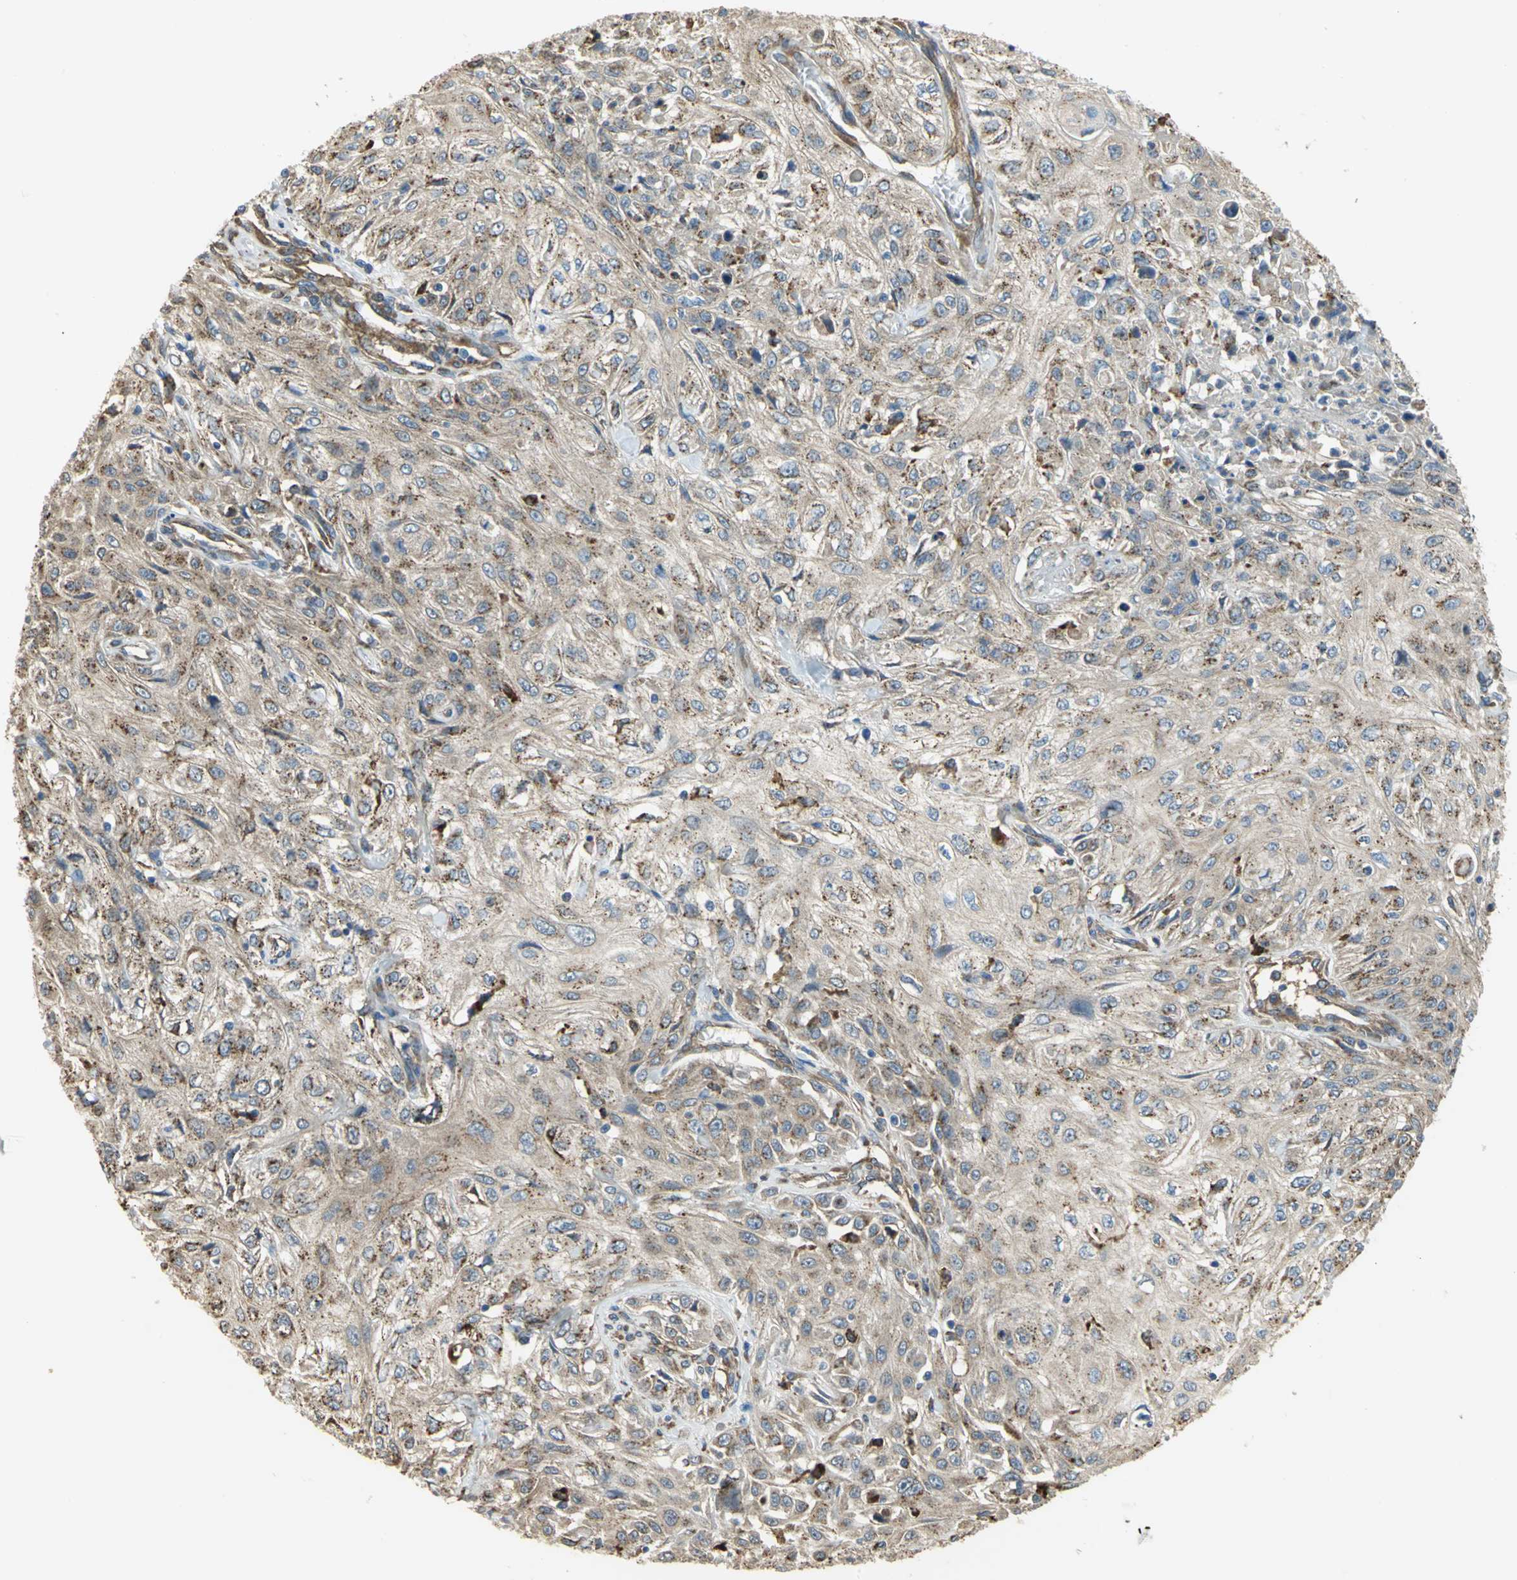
{"staining": {"intensity": "weak", "quantity": "25%-75%", "location": "cytoplasmic/membranous"}, "tissue": "skin cancer", "cell_type": "Tumor cells", "image_type": "cancer", "snomed": [{"axis": "morphology", "description": "Squamous cell carcinoma, NOS"}, {"axis": "topography", "description": "Skin"}], "caption": "Protein staining of skin cancer (squamous cell carcinoma) tissue reveals weak cytoplasmic/membranous positivity in about 25%-75% of tumor cells.", "gene": "DIAPH2", "patient": {"sex": "male", "age": 75}}